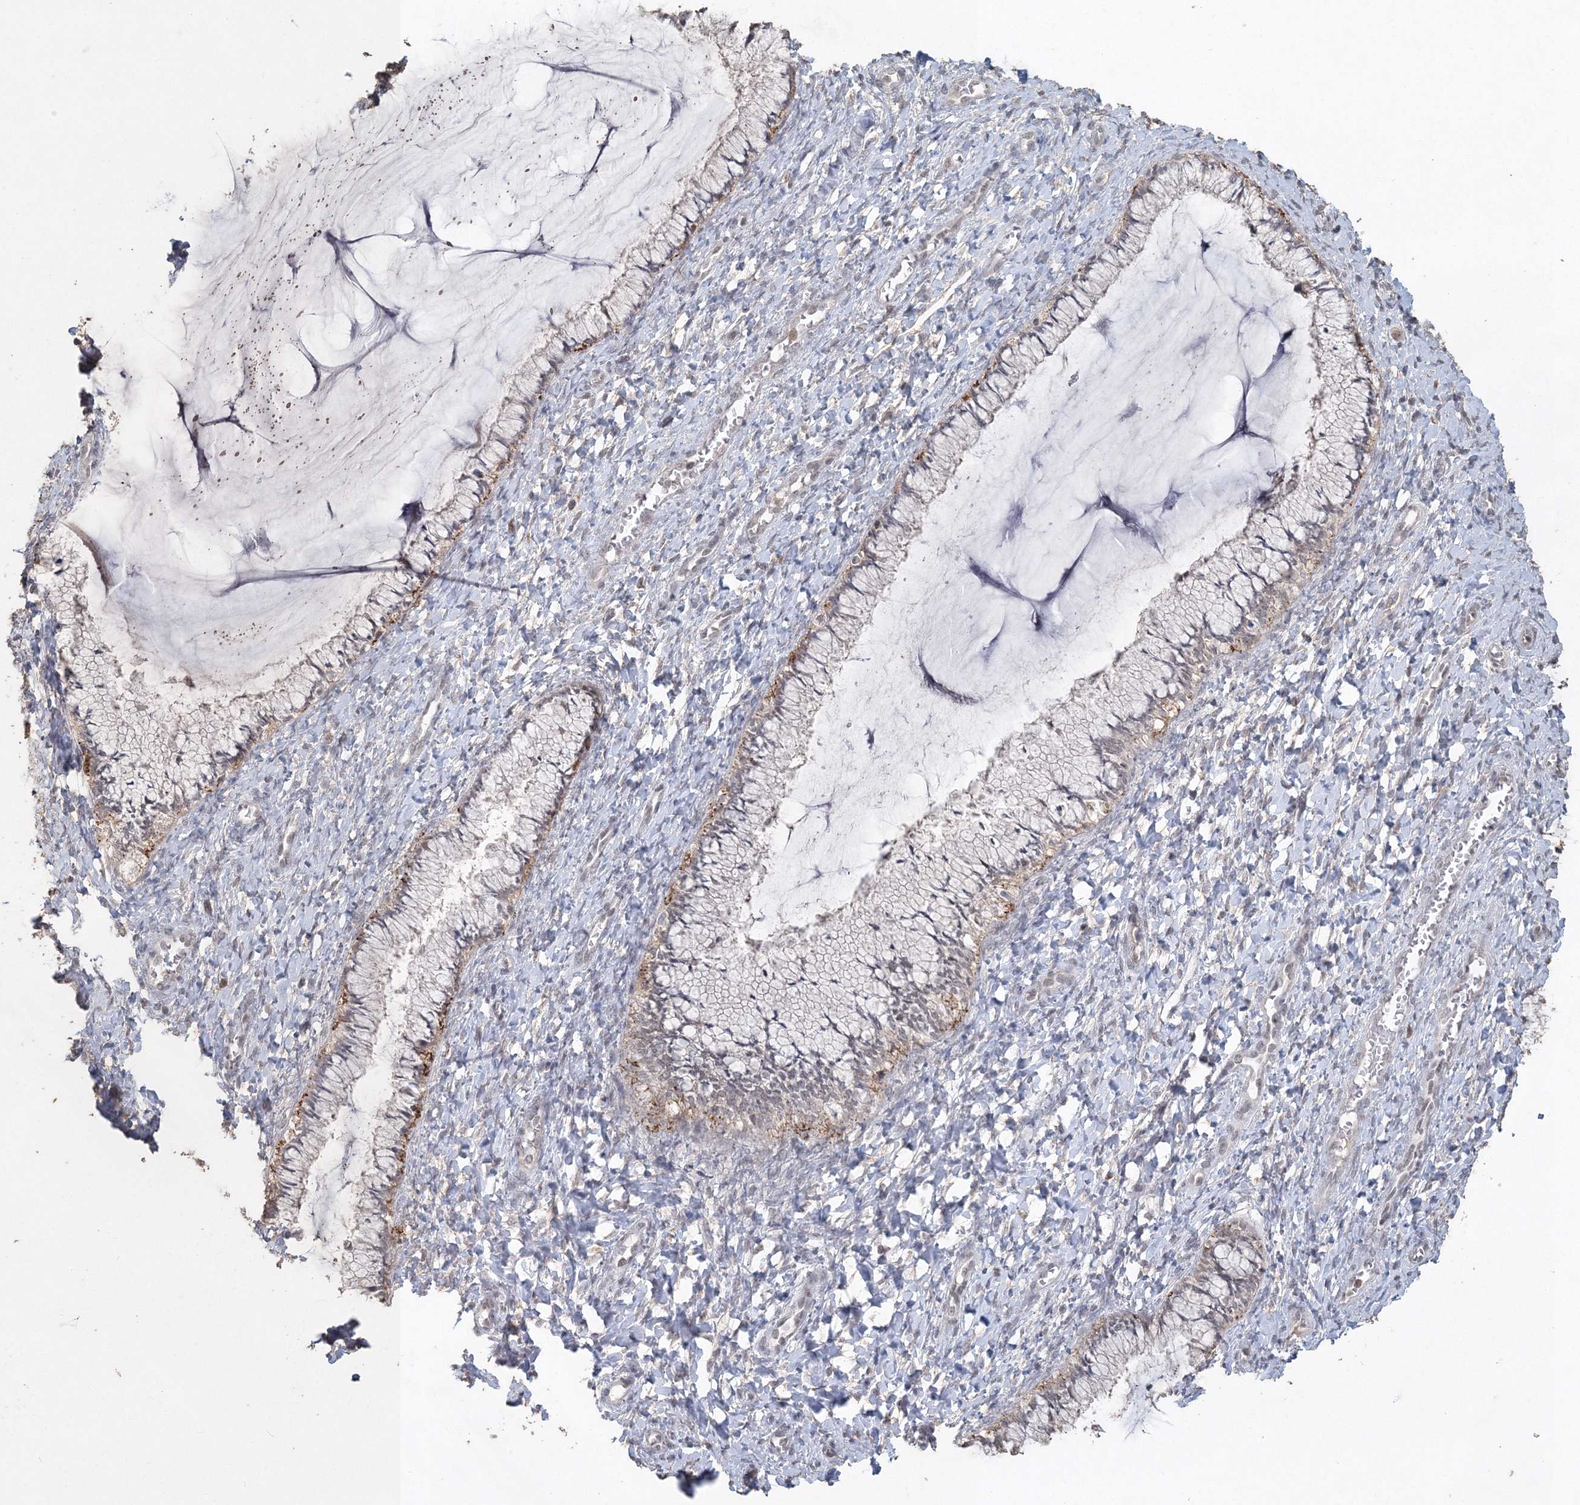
{"staining": {"intensity": "weak", "quantity": "<25%", "location": "cytoplasmic/membranous"}, "tissue": "cervix", "cell_type": "Glandular cells", "image_type": "normal", "snomed": [{"axis": "morphology", "description": "Normal tissue, NOS"}, {"axis": "morphology", "description": "Adenocarcinoma, NOS"}, {"axis": "topography", "description": "Cervix"}], "caption": "This is an IHC photomicrograph of benign cervix. There is no expression in glandular cells.", "gene": "UIMC1", "patient": {"sex": "female", "age": 29}}